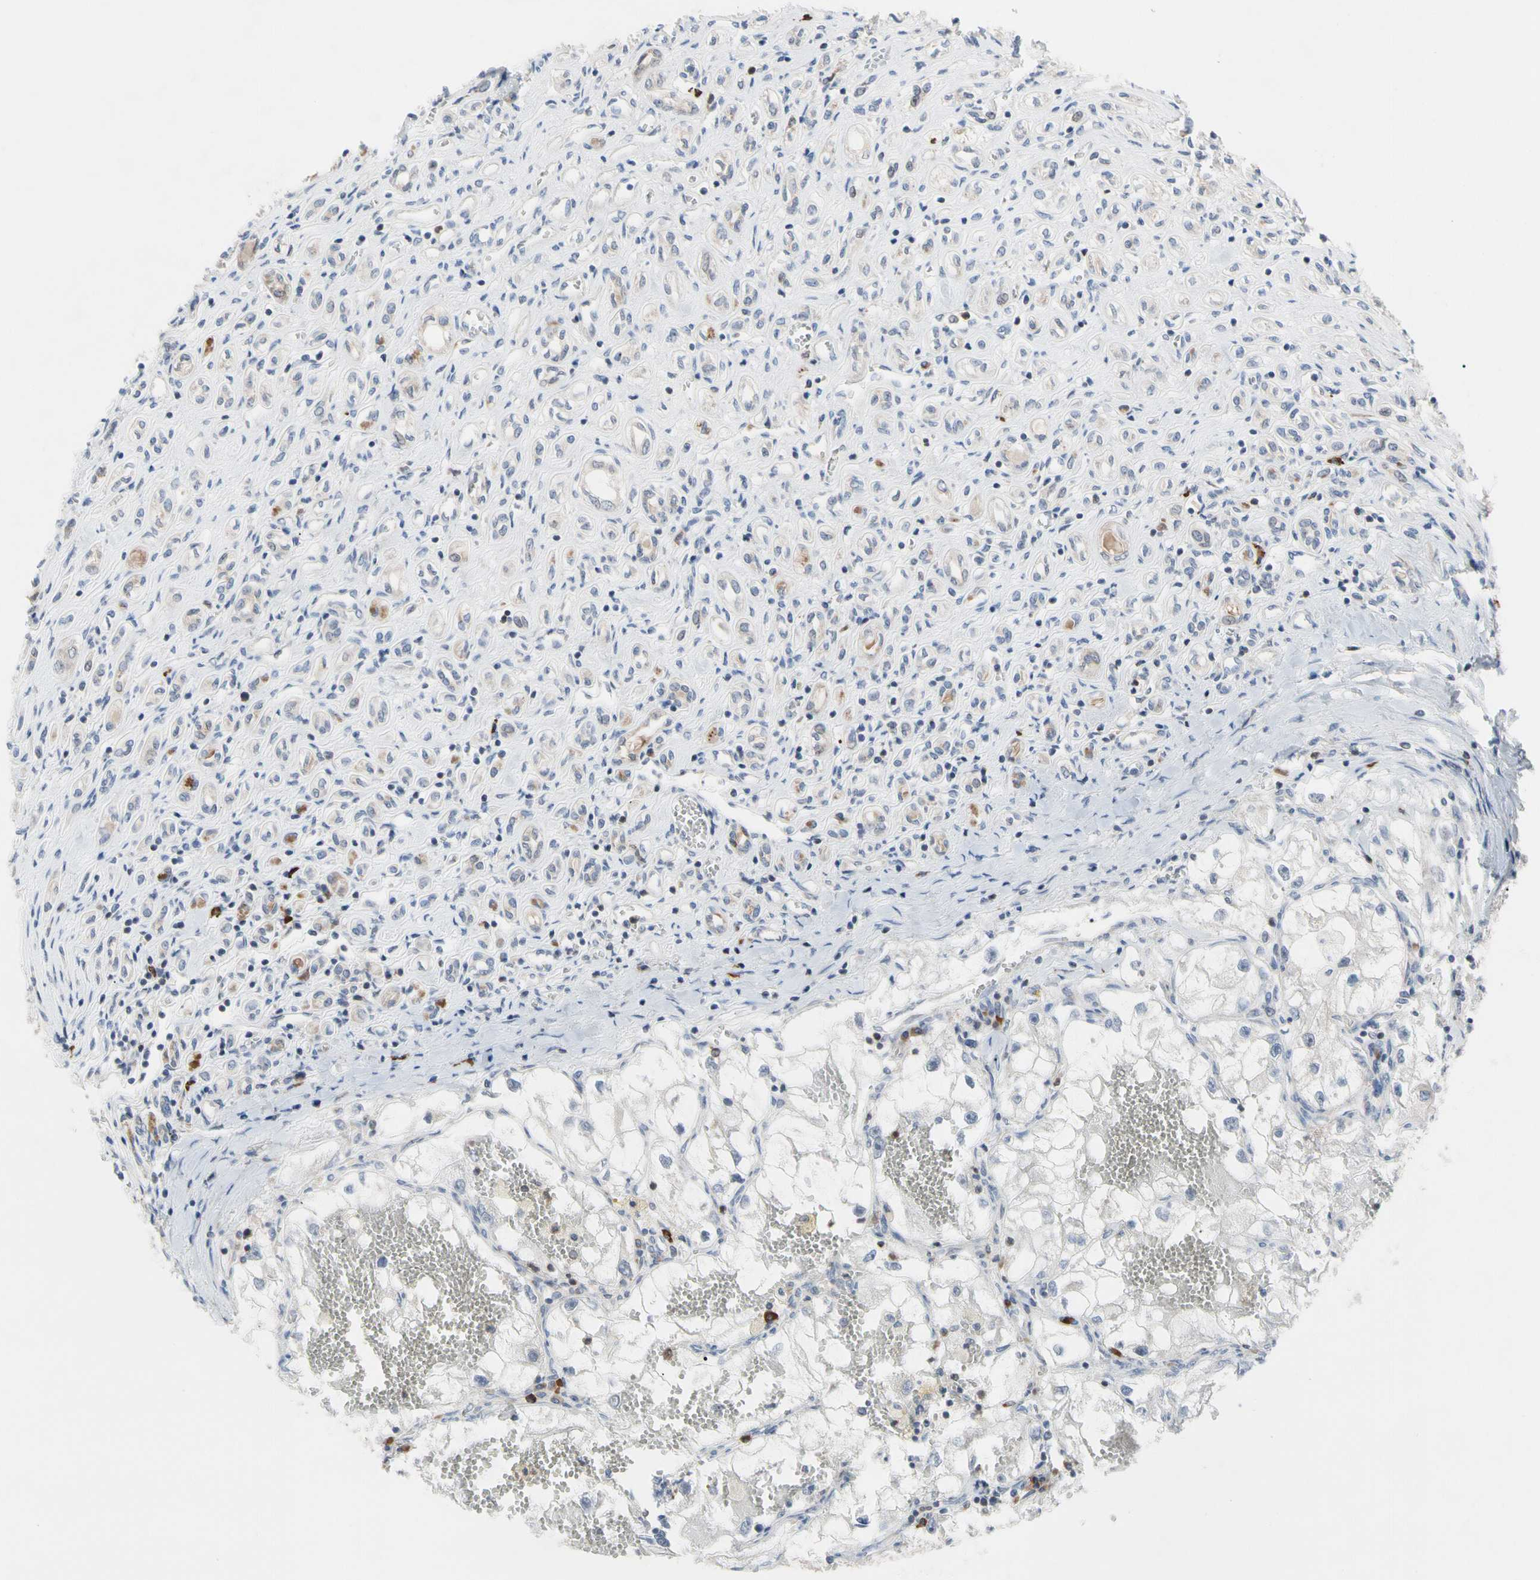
{"staining": {"intensity": "negative", "quantity": "none", "location": "none"}, "tissue": "renal cancer", "cell_type": "Tumor cells", "image_type": "cancer", "snomed": [{"axis": "morphology", "description": "Adenocarcinoma, NOS"}, {"axis": "topography", "description": "Kidney"}], "caption": "This is a image of immunohistochemistry (IHC) staining of renal adenocarcinoma, which shows no expression in tumor cells.", "gene": "MCL1", "patient": {"sex": "female", "age": 70}}